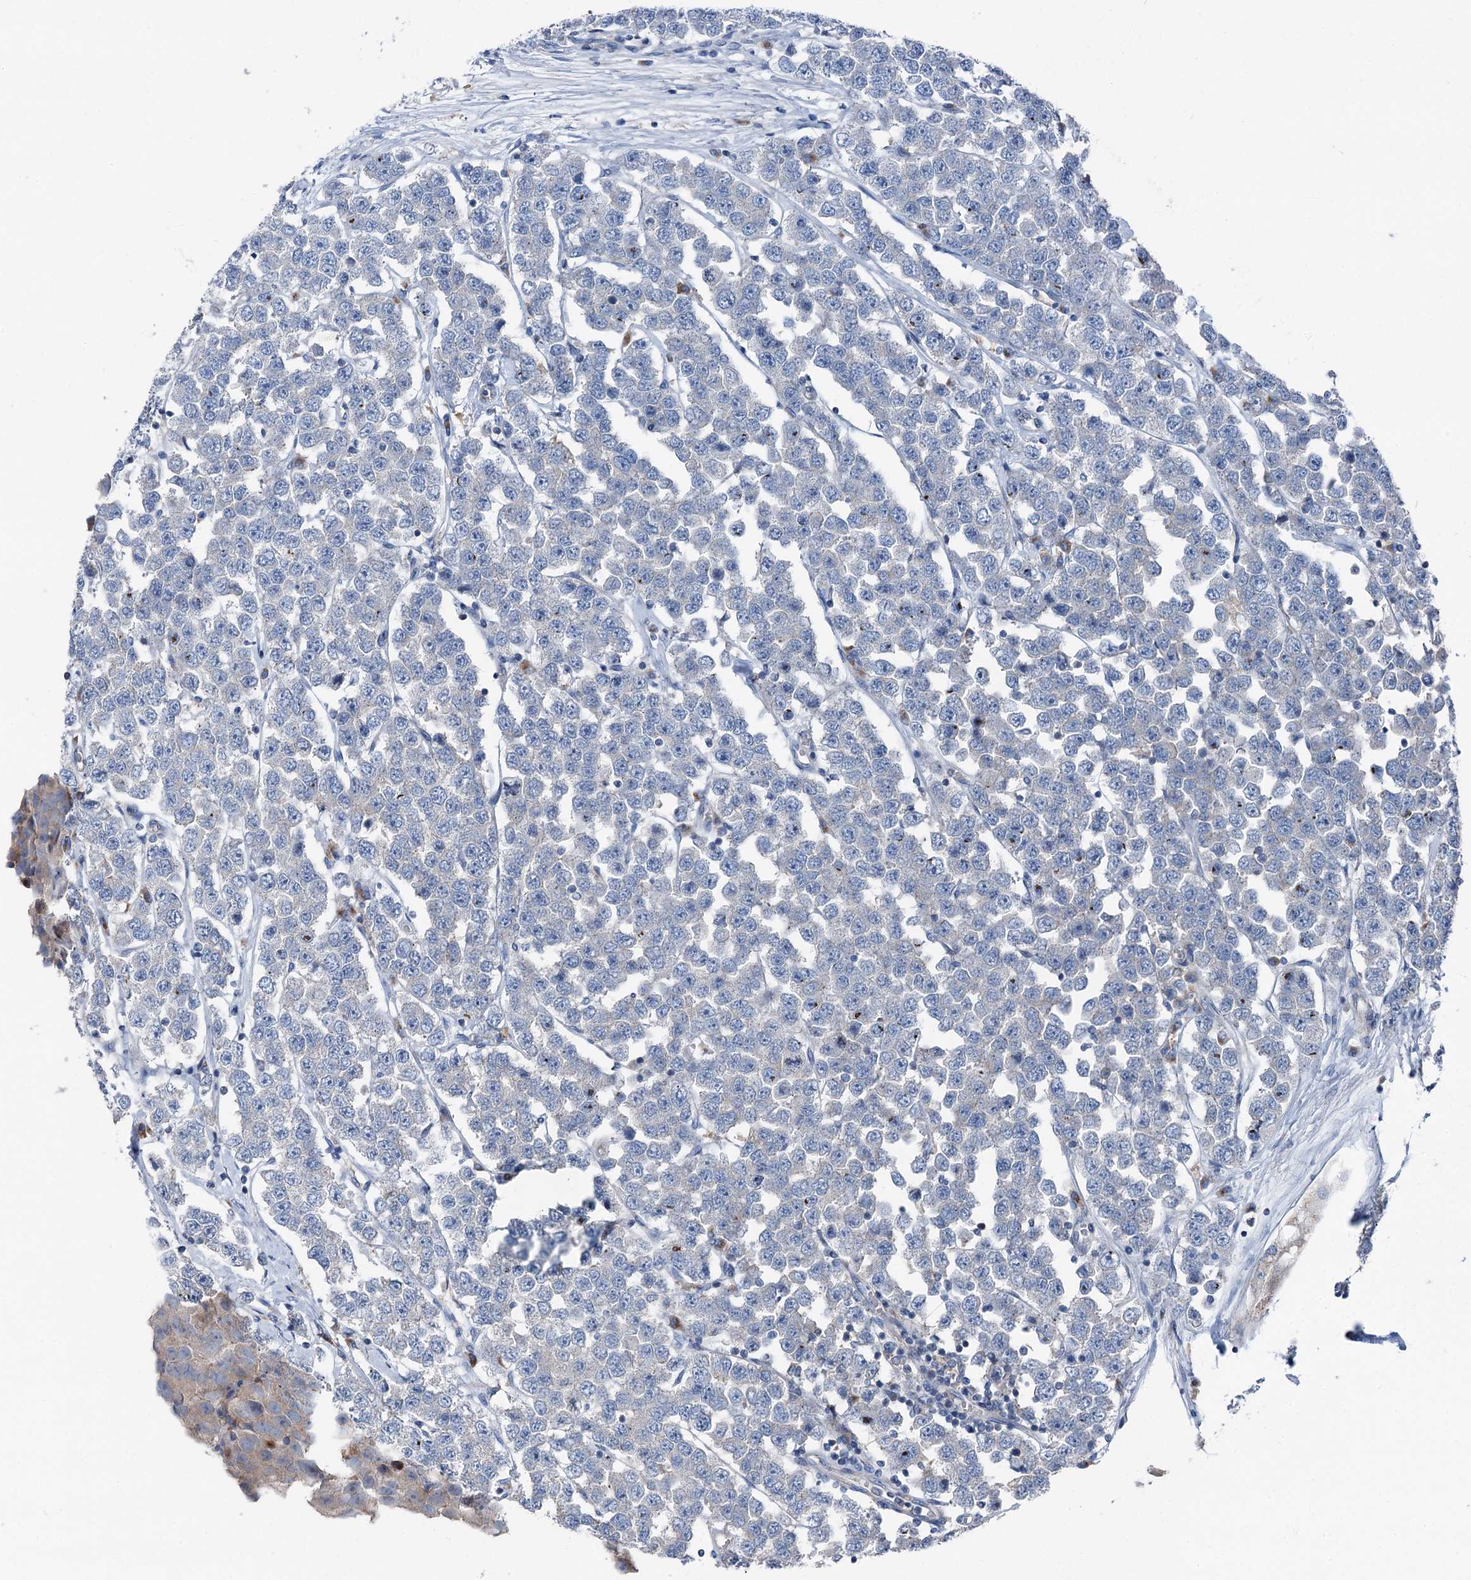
{"staining": {"intensity": "negative", "quantity": "none", "location": "none"}, "tissue": "testis cancer", "cell_type": "Tumor cells", "image_type": "cancer", "snomed": [{"axis": "morphology", "description": "Seminoma, NOS"}, {"axis": "topography", "description": "Testis"}], "caption": "DAB immunohistochemical staining of seminoma (testis) demonstrates no significant staining in tumor cells.", "gene": "RUFY1", "patient": {"sex": "male", "age": 28}}